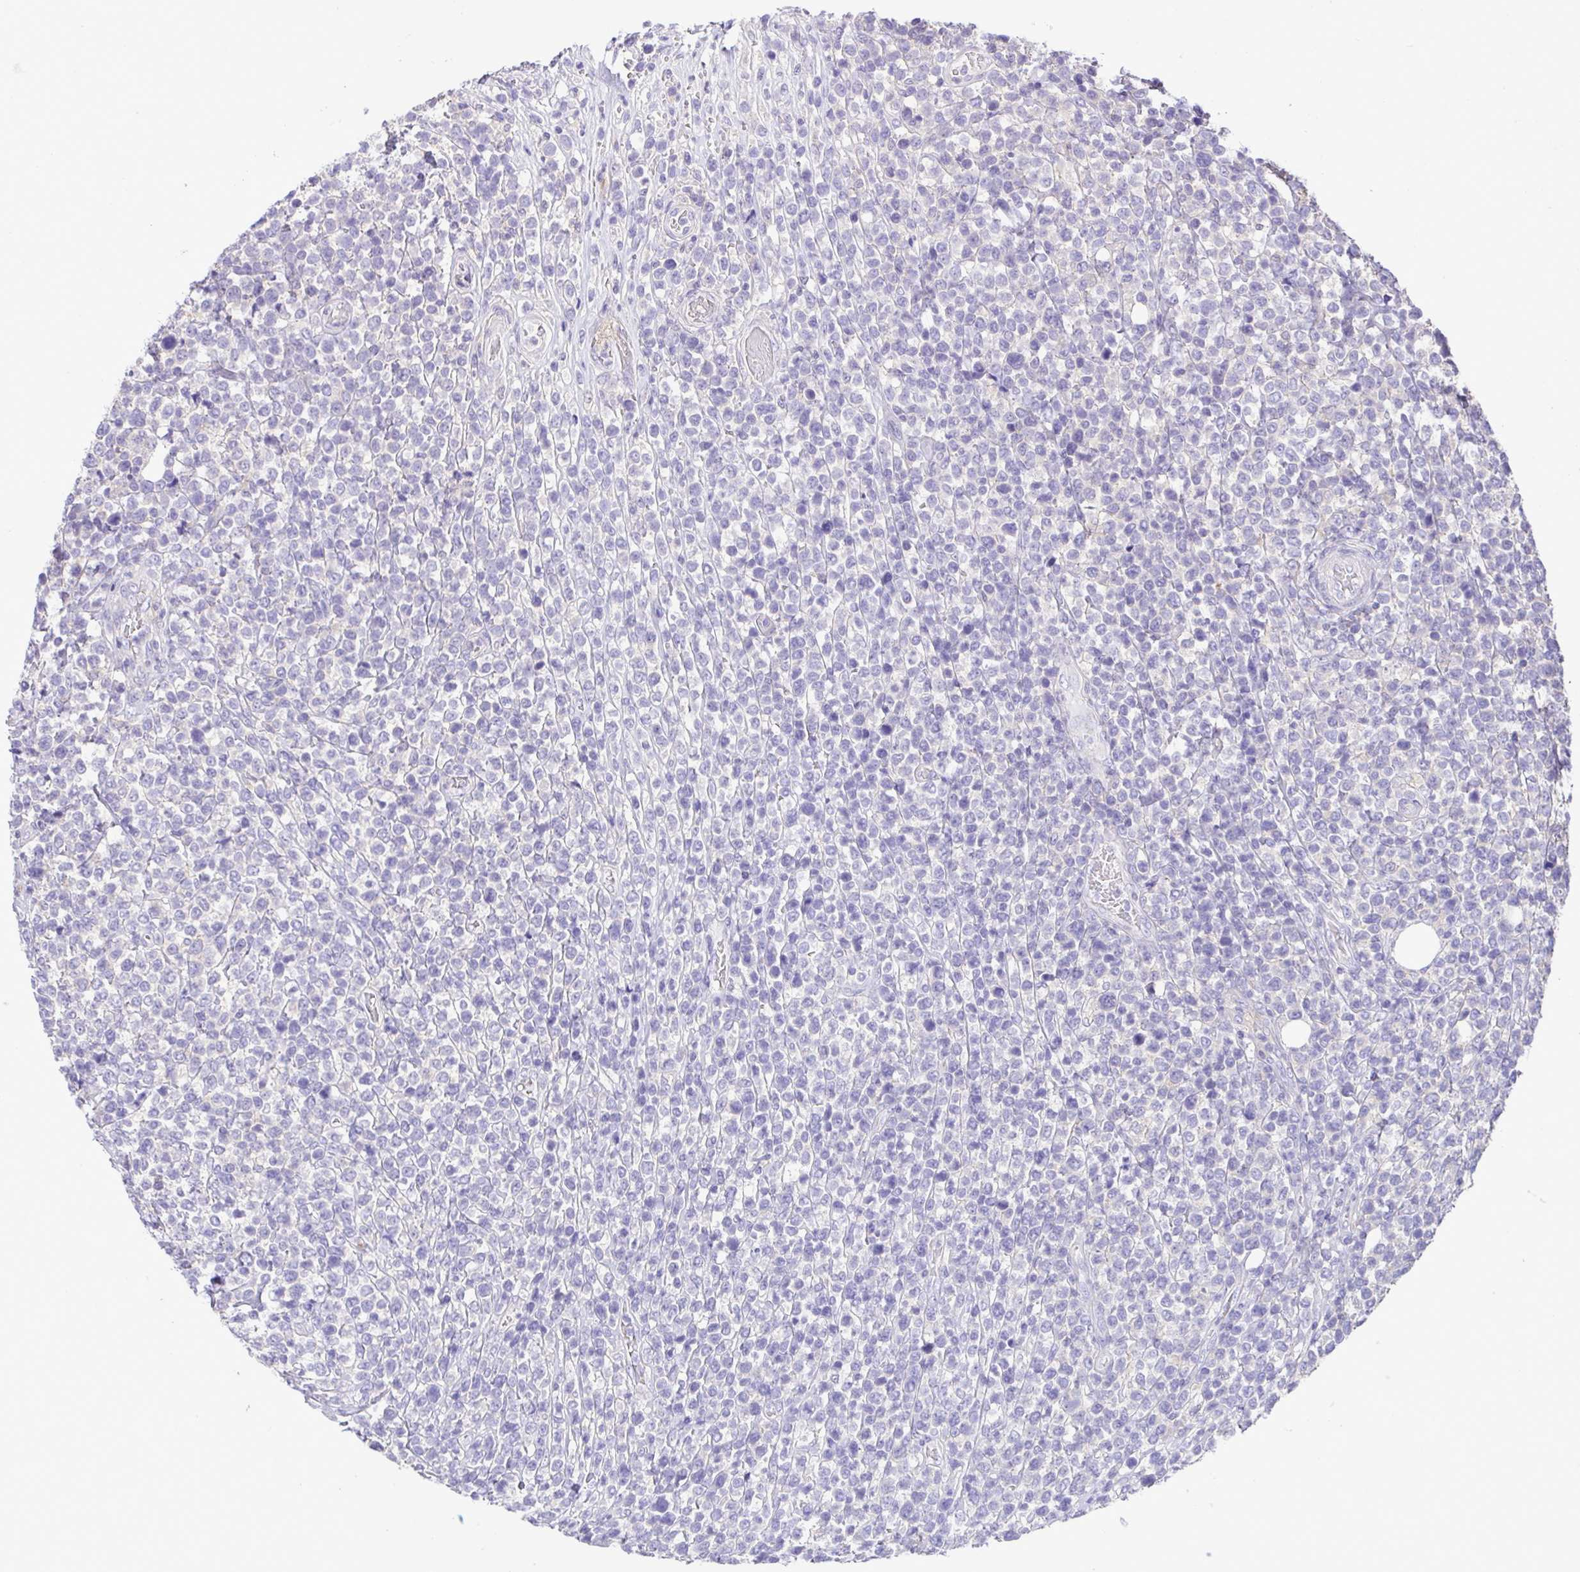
{"staining": {"intensity": "negative", "quantity": "none", "location": "none"}, "tissue": "lymphoma", "cell_type": "Tumor cells", "image_type": "cancer", "snomed": [{"axis": "morphology", "description": "Malignant lymphoma, non-Hodgkin's type, High grade"}, {"axis": "topography", "description": "Soft tissue"}], "caption": "This is an IHC photomicrograph of malignant lymphoma, non-Hodgkin's type (high-grade). There is no expression in tumor cells.", "gene": "CYP17A1", "patient": {"sex": "female", "age": 56}}